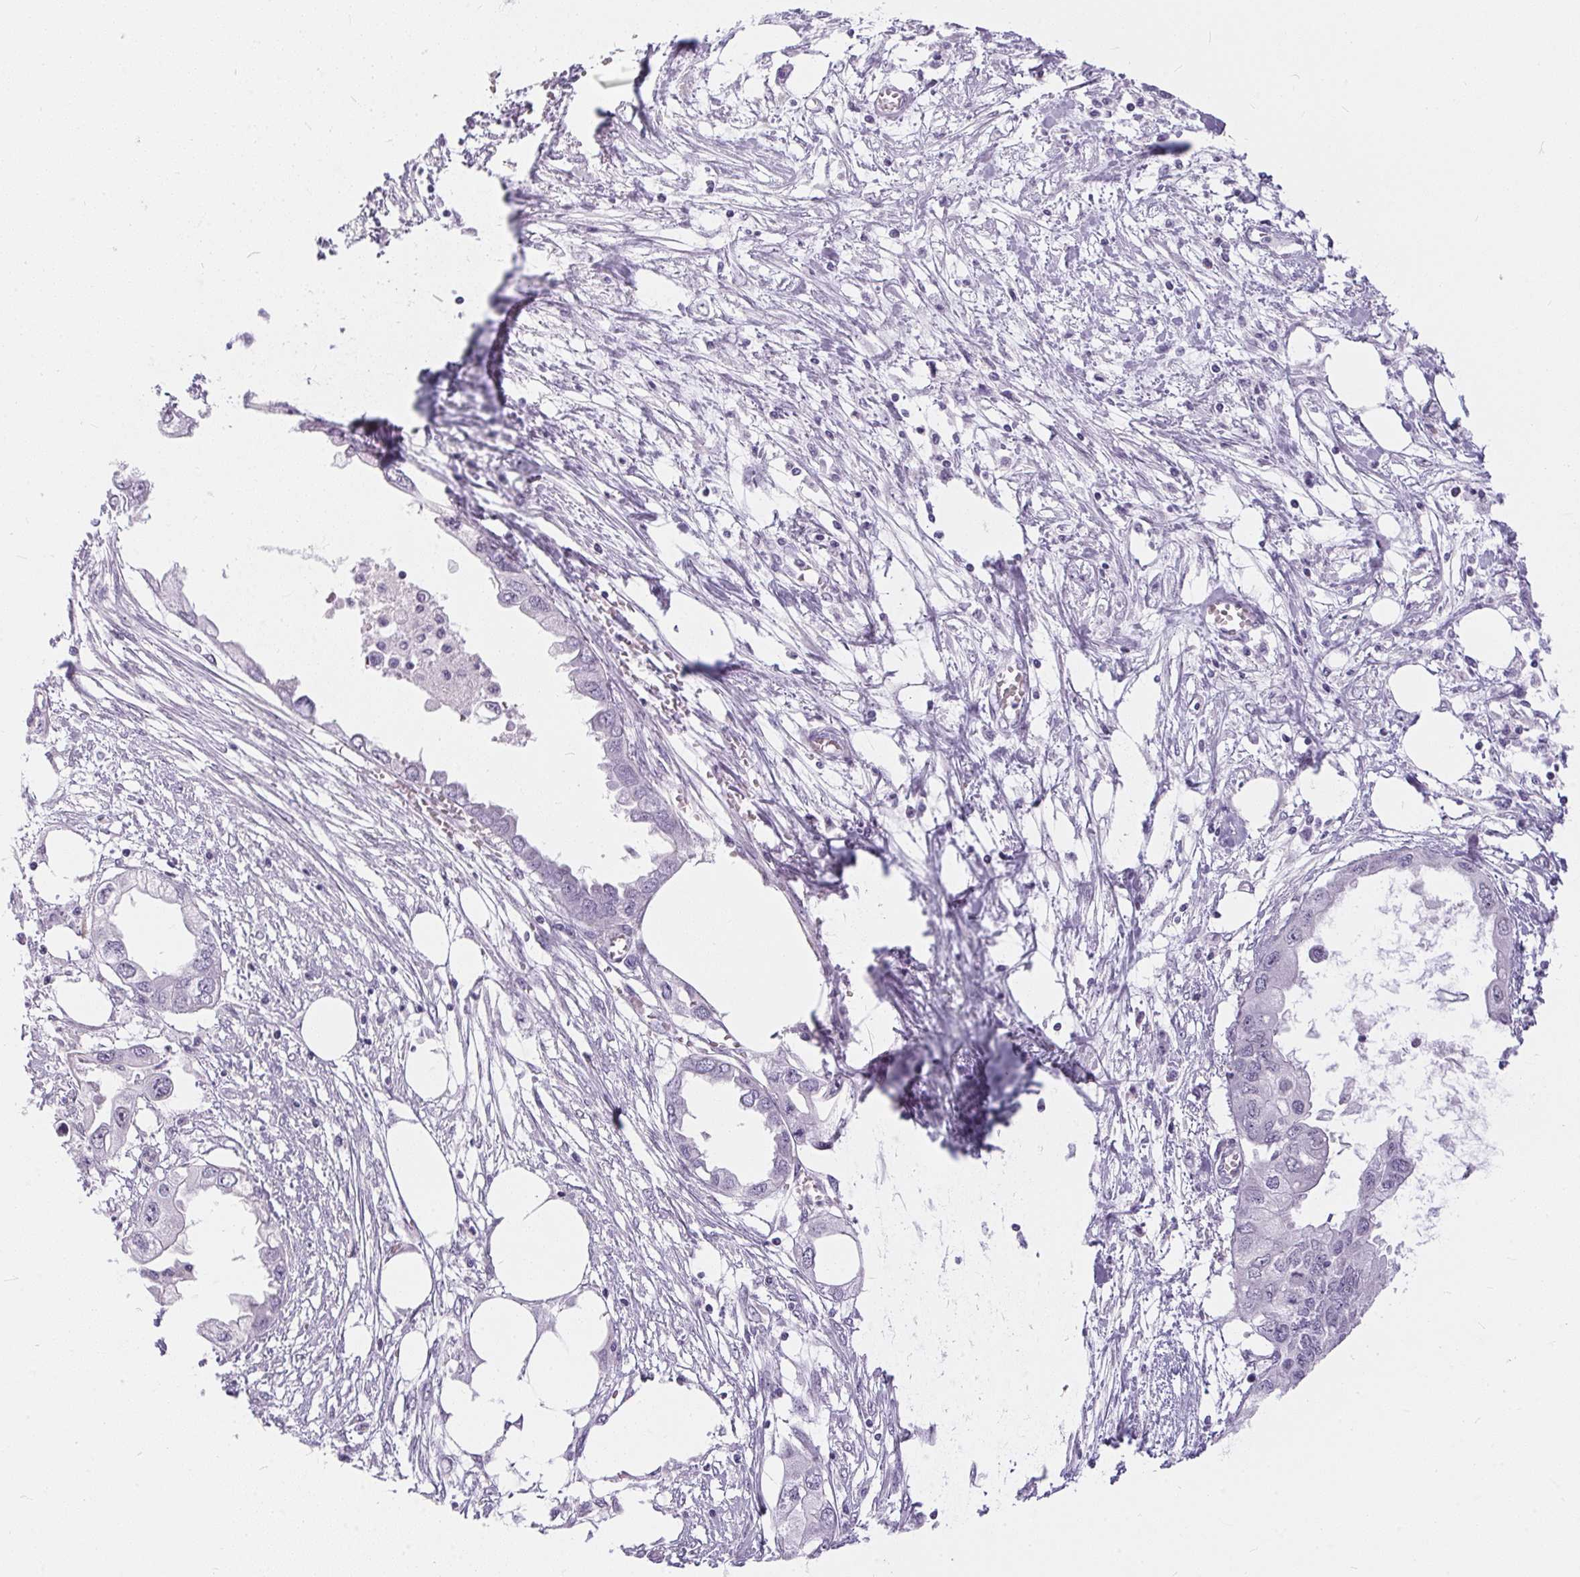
{"staining": {"intensity": "negative", "quantity": "none", "location": "none"}, "tissue": "endometrial cancer", "cell_type": "Tumor cells", "image_type": "cancer", "snomed": [{"axis": "morphology", "description": "Adenocarcinoma, NOS"}, {"axis": "morphology", "description": "Adenocarcinoma, metastatic, NOS"}, {"axis": "topography", "description": "Adipose tissue"}, {"axis": "topography", "description": "Endometrium"}], "caption": "This is an immunohistochemistry (IHC) micrograph of human endometrial cancer (adenocarcinoma). There is no expression in tumor cells.", "gene": "GBP6", "patient": {"sex": "female", "age": 67}}